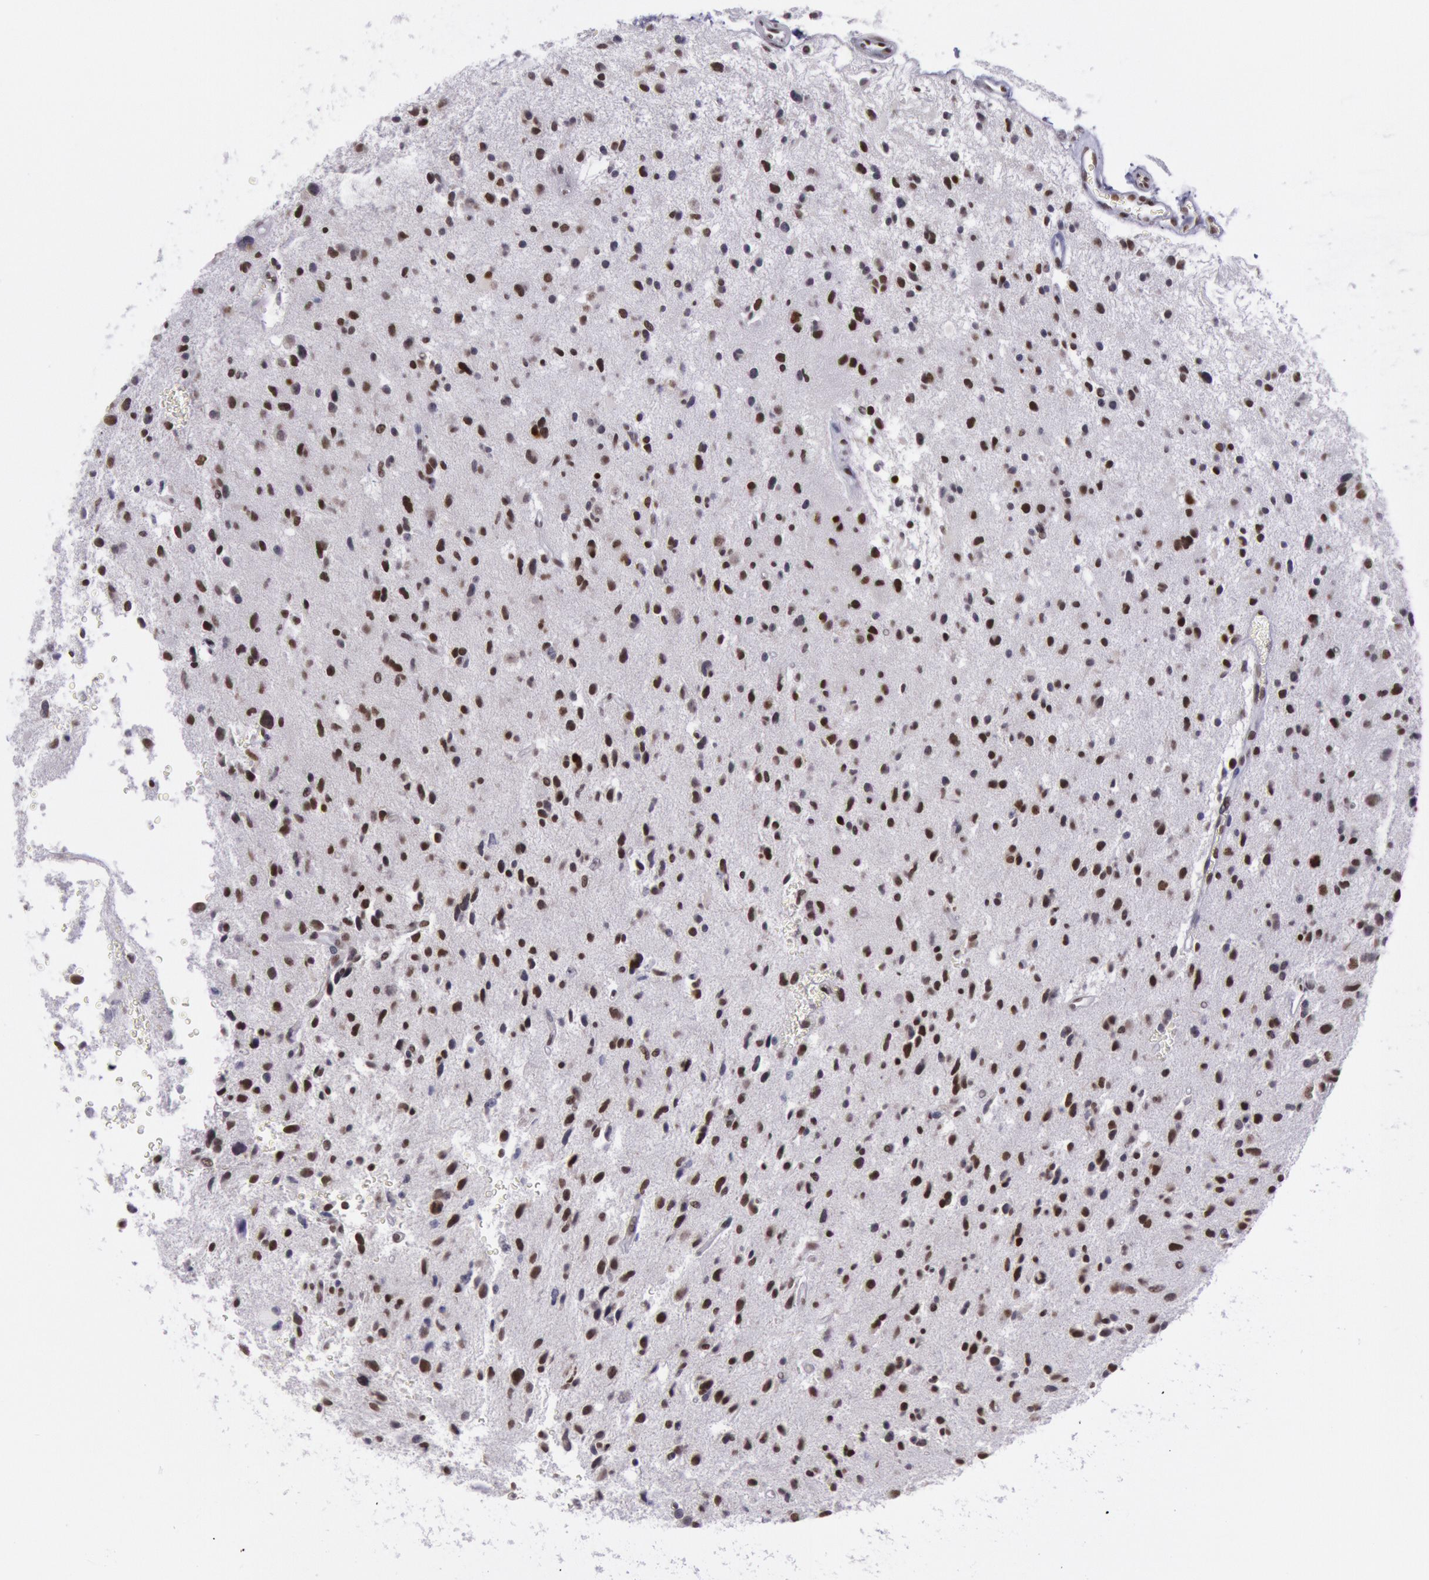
{"staining": {"intensity": "strong", "quantity": ">75%", "location": "nuclear"}, "tissue": "glioma", "cell_type": "Tumor cells", "image_type": "cancer", "snomed": [{"axis": "morphology", "description": "Glioma, malignant, Low grade"}, {"axis": "topography", "description": "Brain"}], "caption": "Strong nuclear expression for a protein is present in about >75% of tumor cells of glioma using immunohistochemistry.", "gene": "NKAP", "patient": {"sex": "female", "age": 46}}